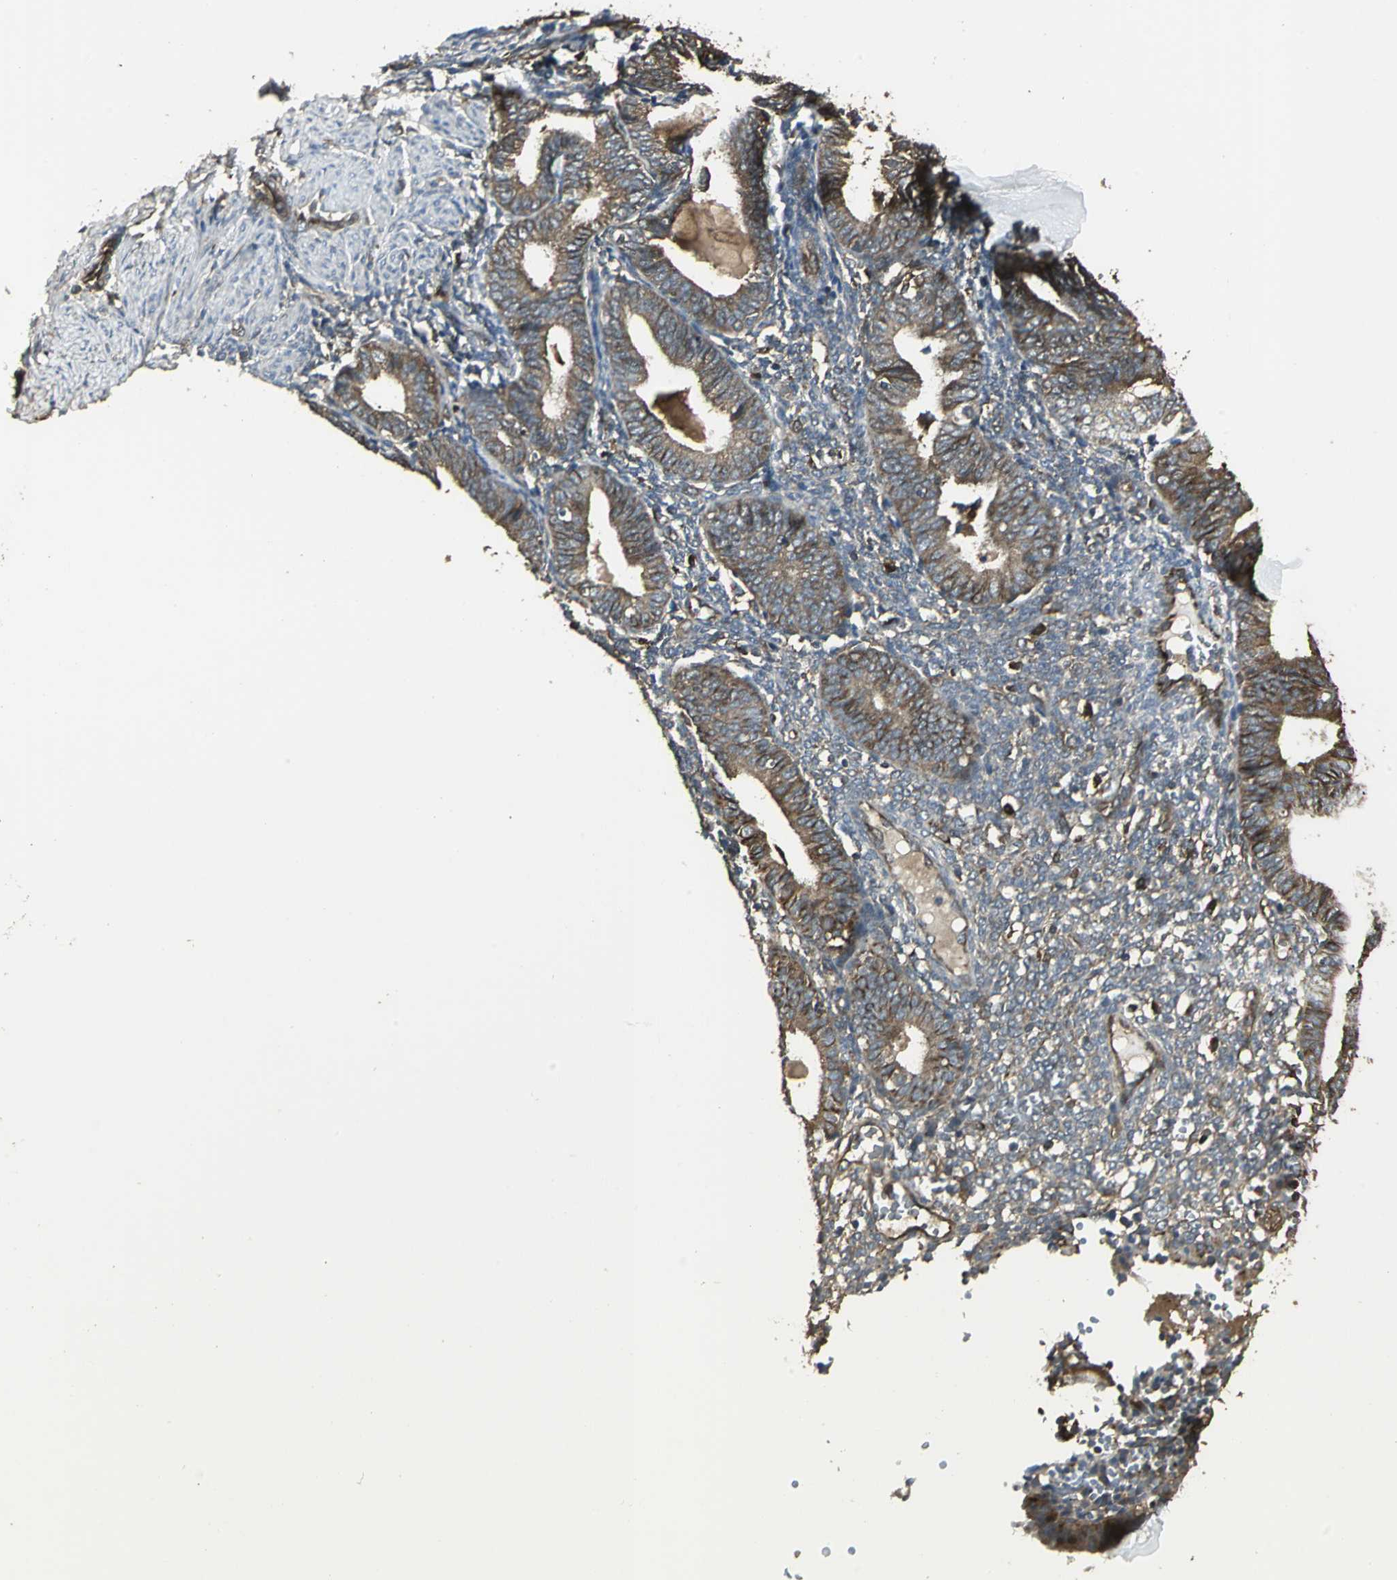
{"staining": {"intensity": "moderate", "quantity": ">75%", "location": "cytoplasmic/membranous"}, "tissue": "endometrium", "cell_type": "Cells in endometrial stroma", "image_type": "normal", "snomed": [{"axis": "morphology", "description": "Normal tissue, NOS"}, {"axis": "topography", "description": "Endometrium"}], "caption": "High-magnification brightfield microscopy of normal endometrium stained with DAB (3,3'-diaminobenzidine) (brown) and counterstained with hematoxylin (blue). cells in endometrial stroma exhibit moderate cytoplasmic/membranous positivity is appreciated in approximately>75% of cells.", "gene": "PRXL2B", "patient": {"sex": "female", "age": 61}}